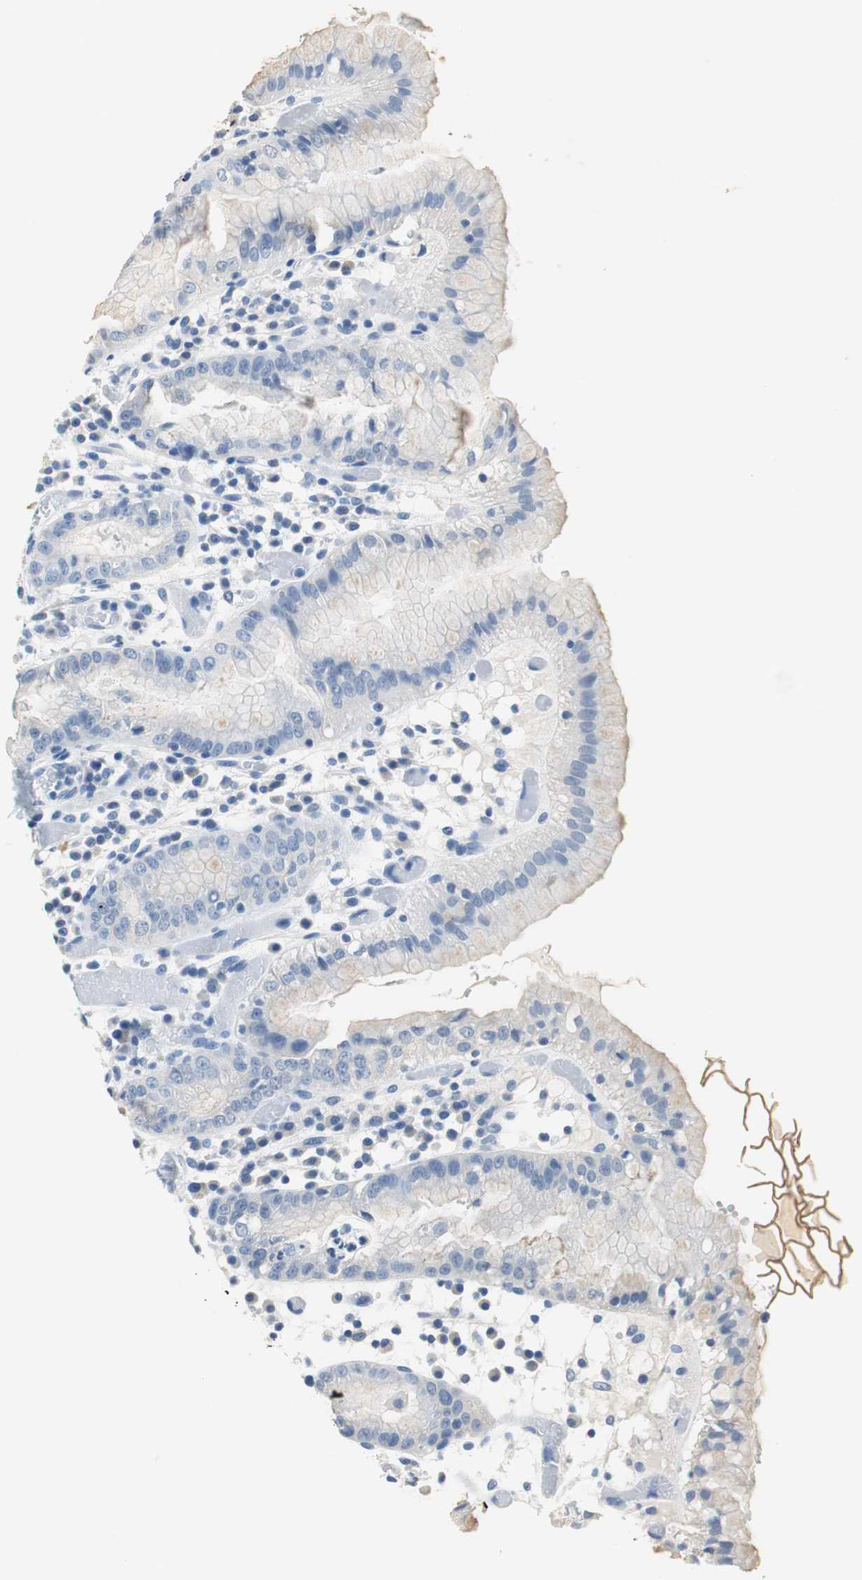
{"staining": {"intensity": "negative", "quantity": "none", "location": "none"}, "tissue": "stomach", "cell_type": "Glandular cells", "image_type": "normal", "snomed": [{"axis": "morphology", "description": "Normal tissue, NOS"}, {"axis": "topography", "description": "Stomach"}, {"axis": "topography", "description": "Stomach, lower"}], "caption": "There is no significant positivity in glandular cells of stomach.", "gene": "MUC7", "patient": {"sex": "female", "age": 75}}